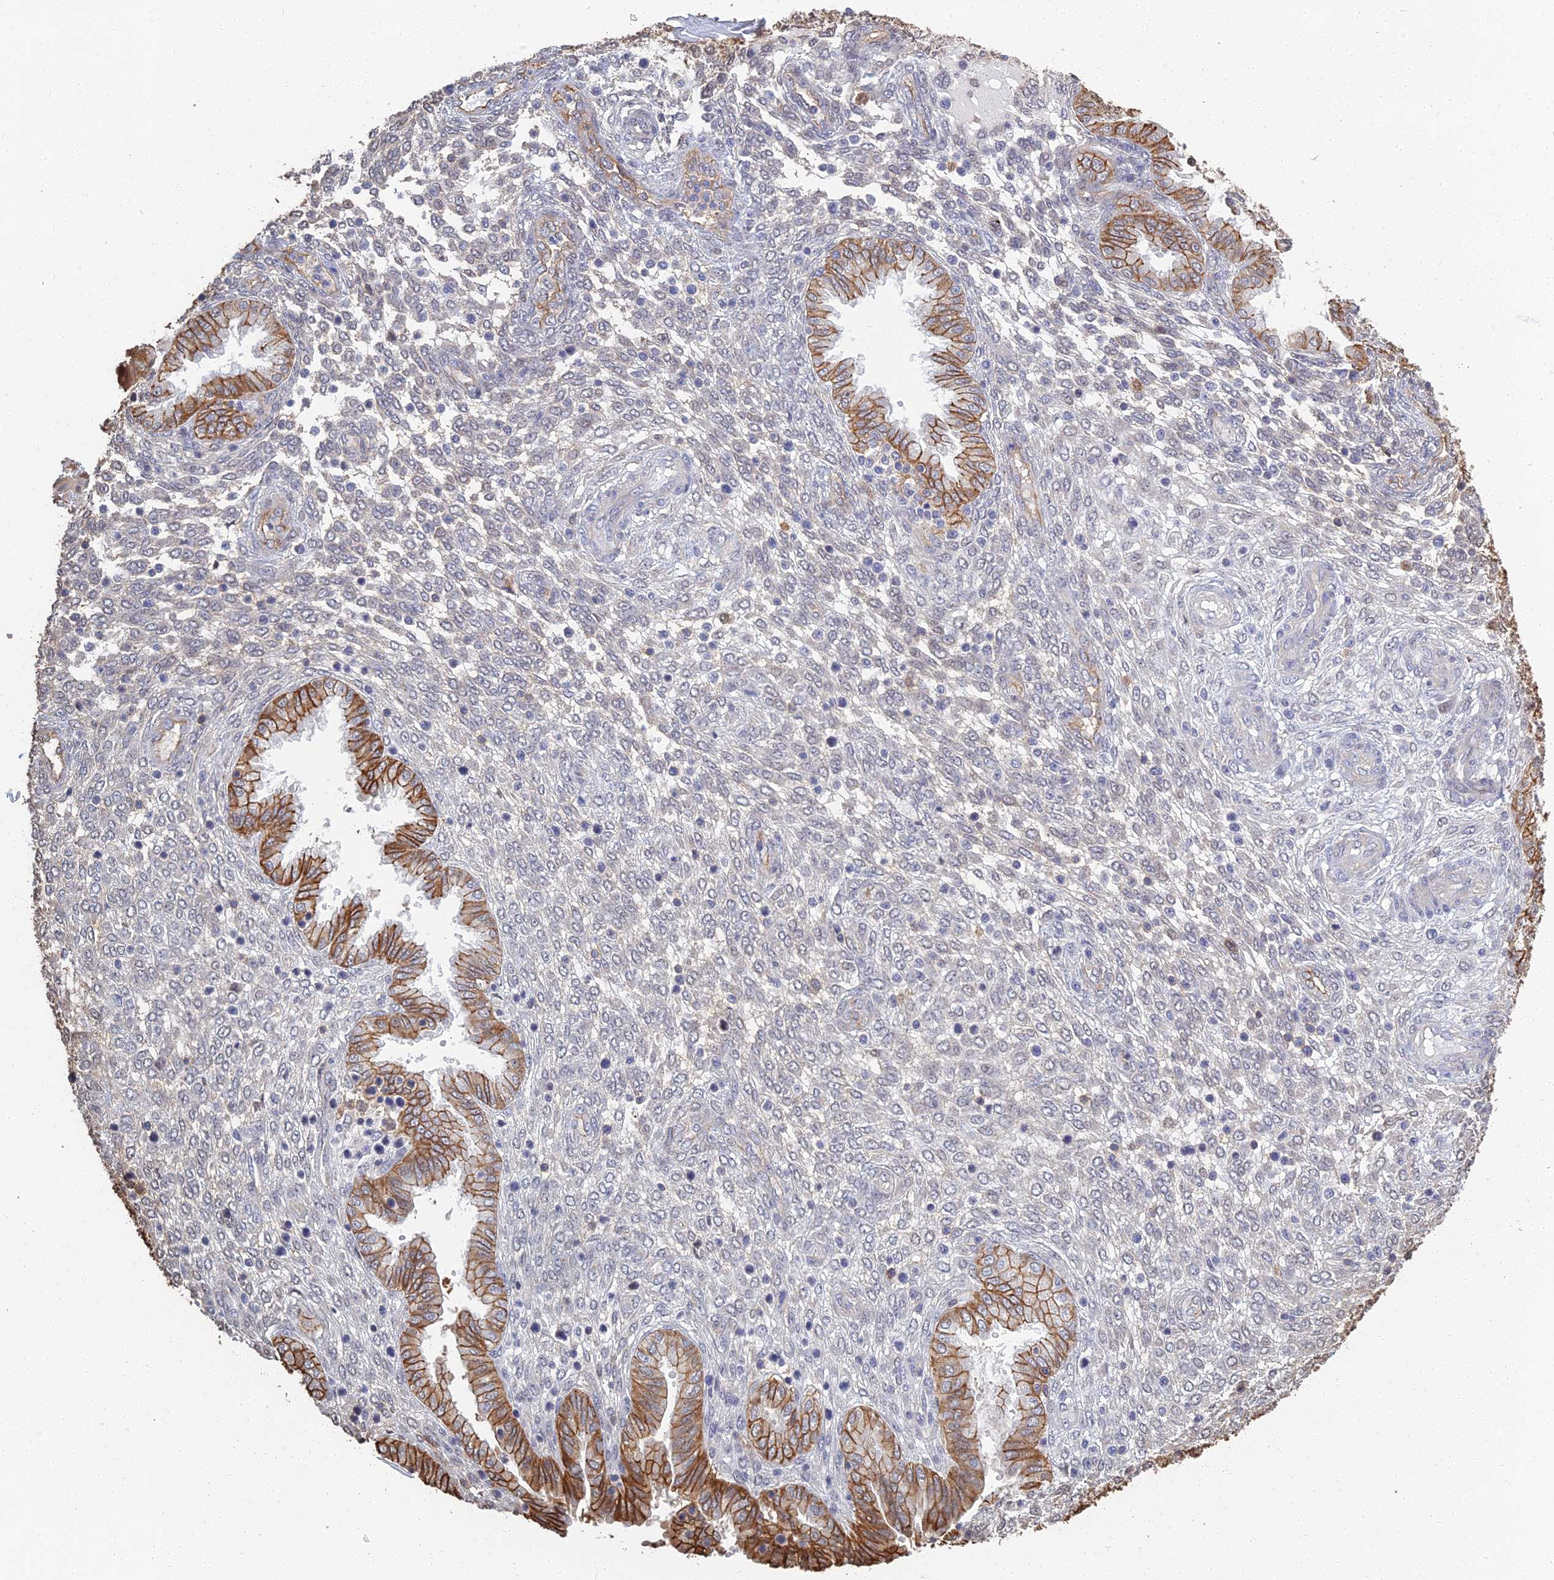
{"staining": {"intensity": "negative", "quantity": "none", "location": "none"}, "tissue": "endometrium", "cell_type": "Cells in endometrial stroma", "image_type": "normal", "snomed": [{"axis": "morphology", "description": "Normal tissue, NOS"}, {"axis": "topography", "description": "Endometrium"}], "caption": "The photomicrograph shows no staining of cells in endometrial stroma in unremarkable endometrium.", "gene": "LRRN3", "patient": {"sex": "female", "age": 33}}